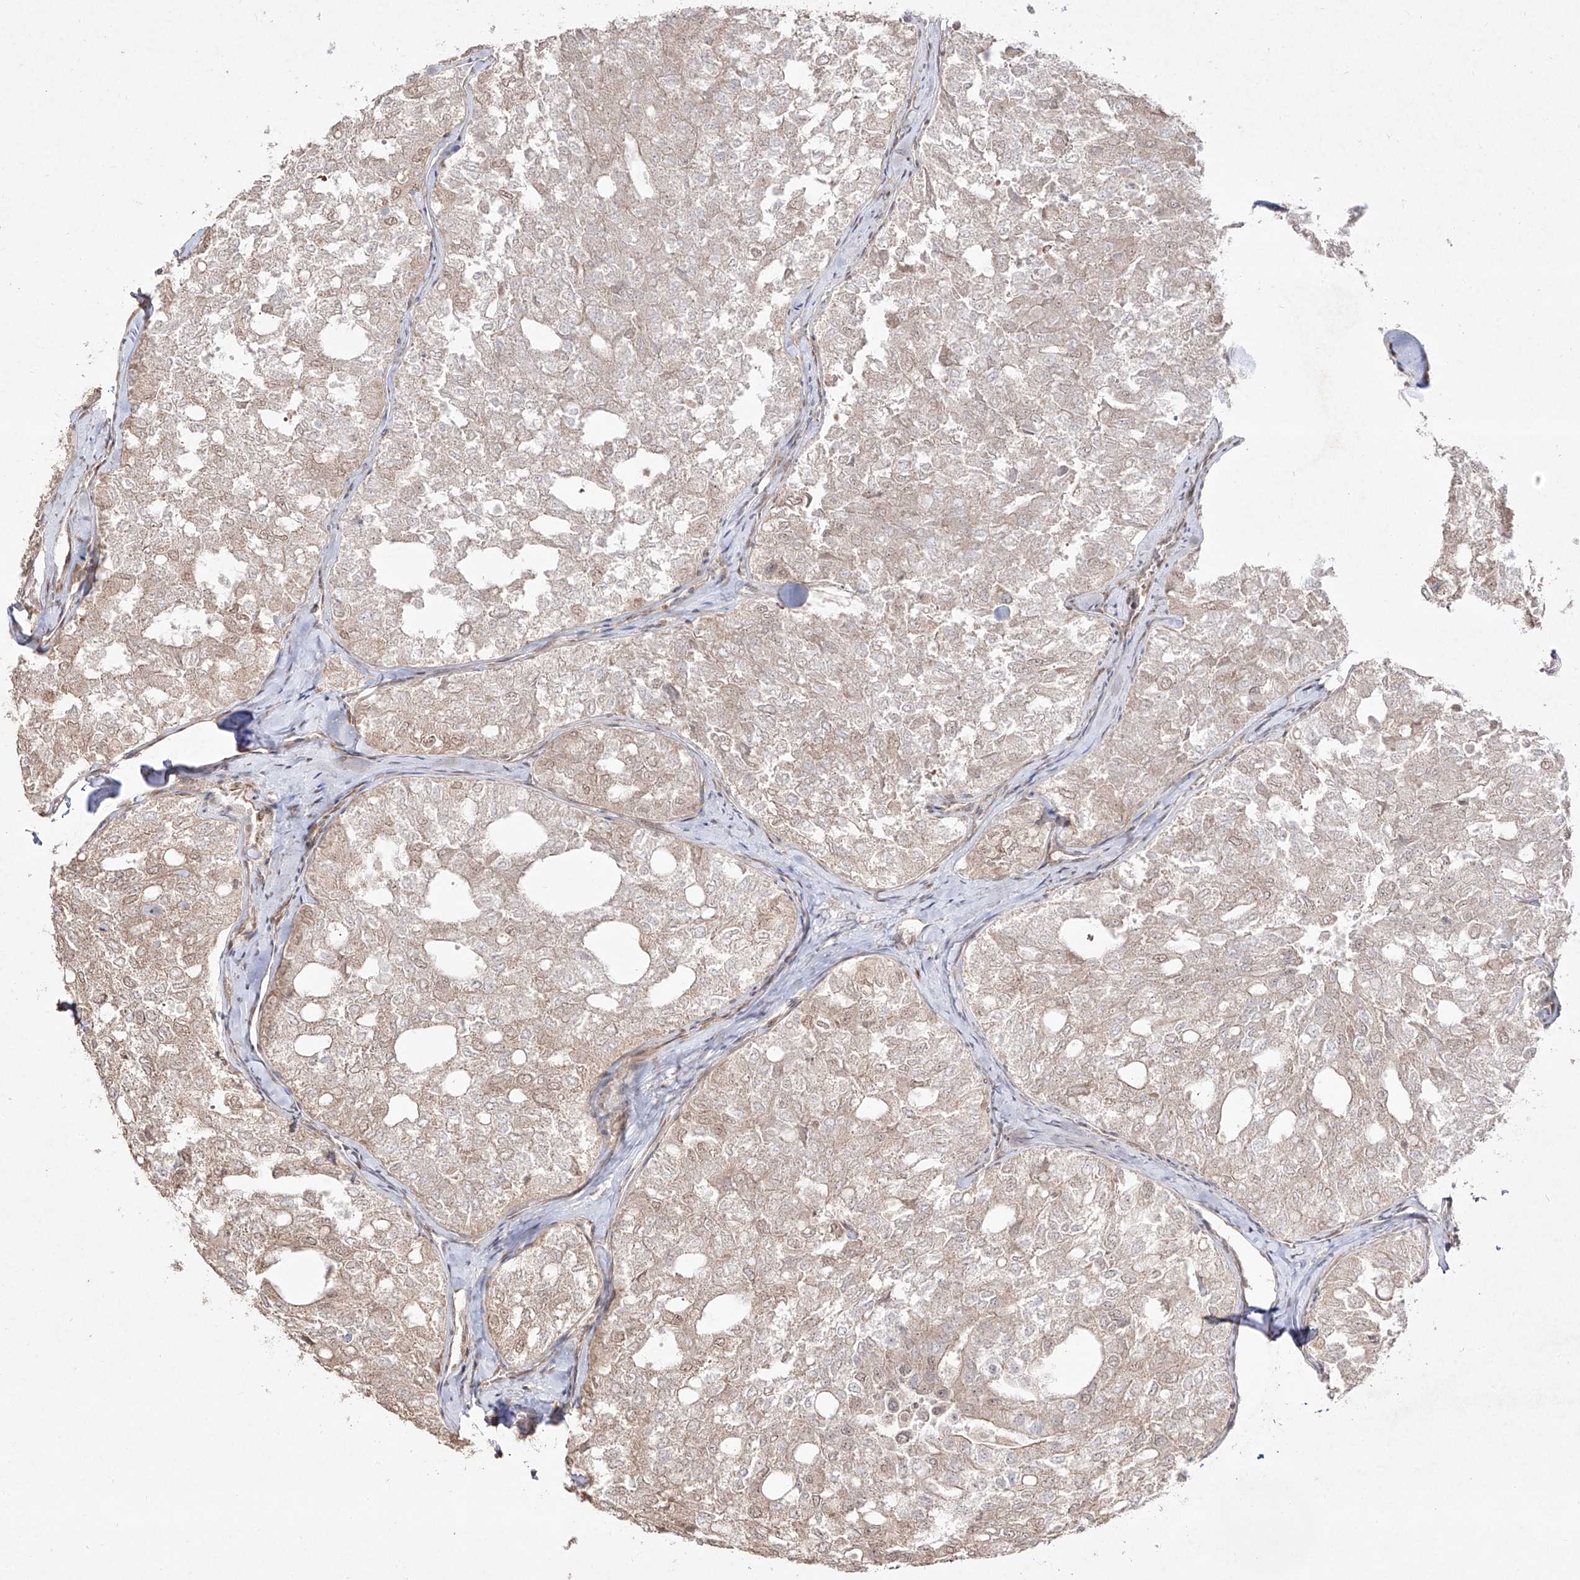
{"staining": {"intensity": "weak", "quantity": "<25%", "location": "nuclear"}, "tissue": "thyroid cancer", "cell_type": "Tumor cells", "image_type": "cancer", "snomed": [{"axis": "morphology", "description": "Follicular adenoma carcinoma, NOS"}, {"axis": "topography", "description": "Thyroid gland"}], "caption": "DAB (3,3'-diaminobenzidine) immunohistochemical staining of thyroid cancer (follicular adenoma carcinoma) shows no significant staining in tumor cells.", "gene": "SNRNP27", "patient": {"sex": "male", "age": 75}}